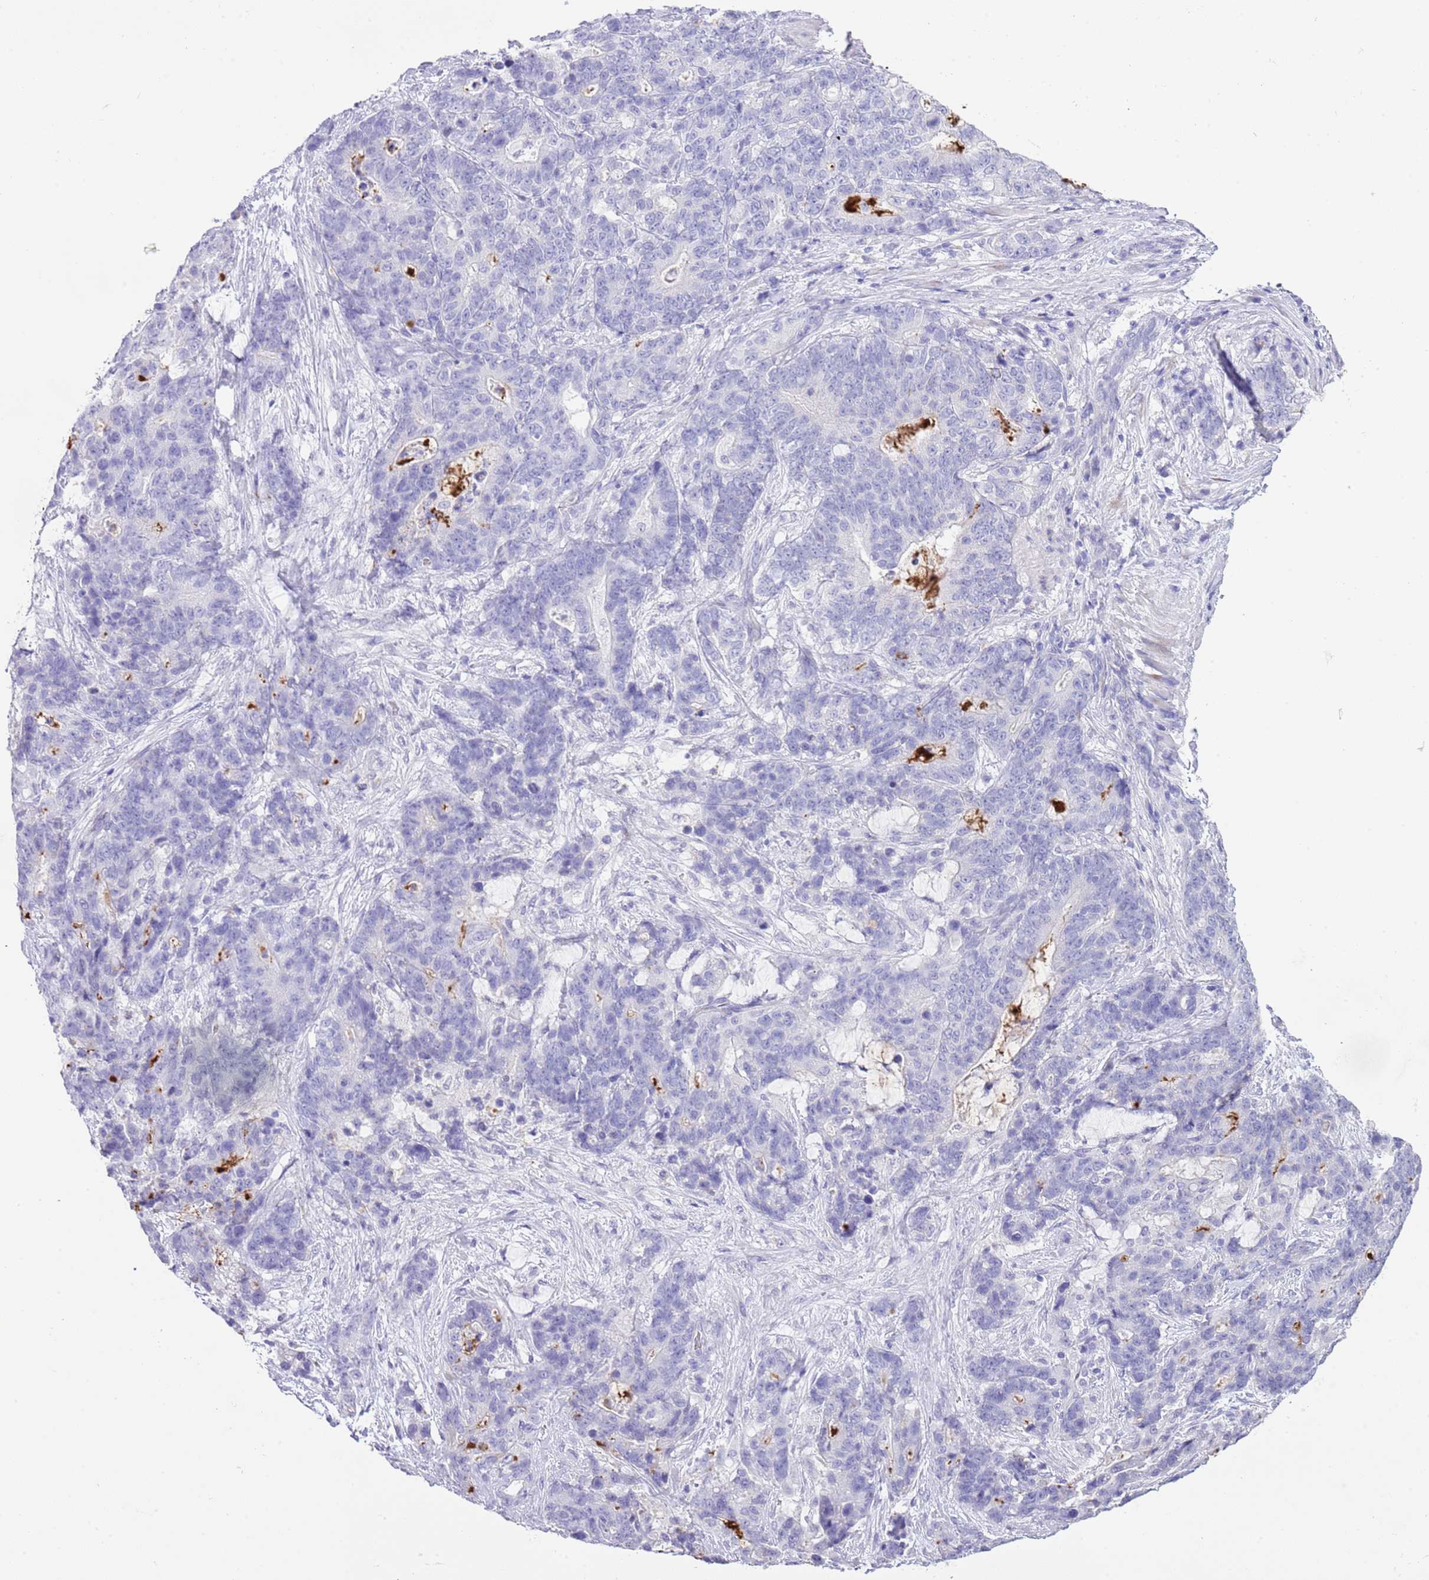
{"staining": {"intensity": "negative", "quantity": "none", "location": "none"}, "tissue": "stomach cancer", "cell_type": "Tumor cells", "image_type": "cancer", "snomed": [{"axis": "morphology", "description": "Normal tissue, NOS"}, {"axis": "morphology", "description": "Adenocarcinoma, NOS"}, {"axis": "topography", "description": "Stomach"}], "caption": "High magnification brightfield microscopy of stomach adenocarcinoma stained with DAB (3,3'-diaminobenzidine) (brown) and counterstained with hematoxylin (blue): tumor cells show no significant positivity.", "gene": "OR2Z1", "patient": {"sex": "female", "age": 64}}